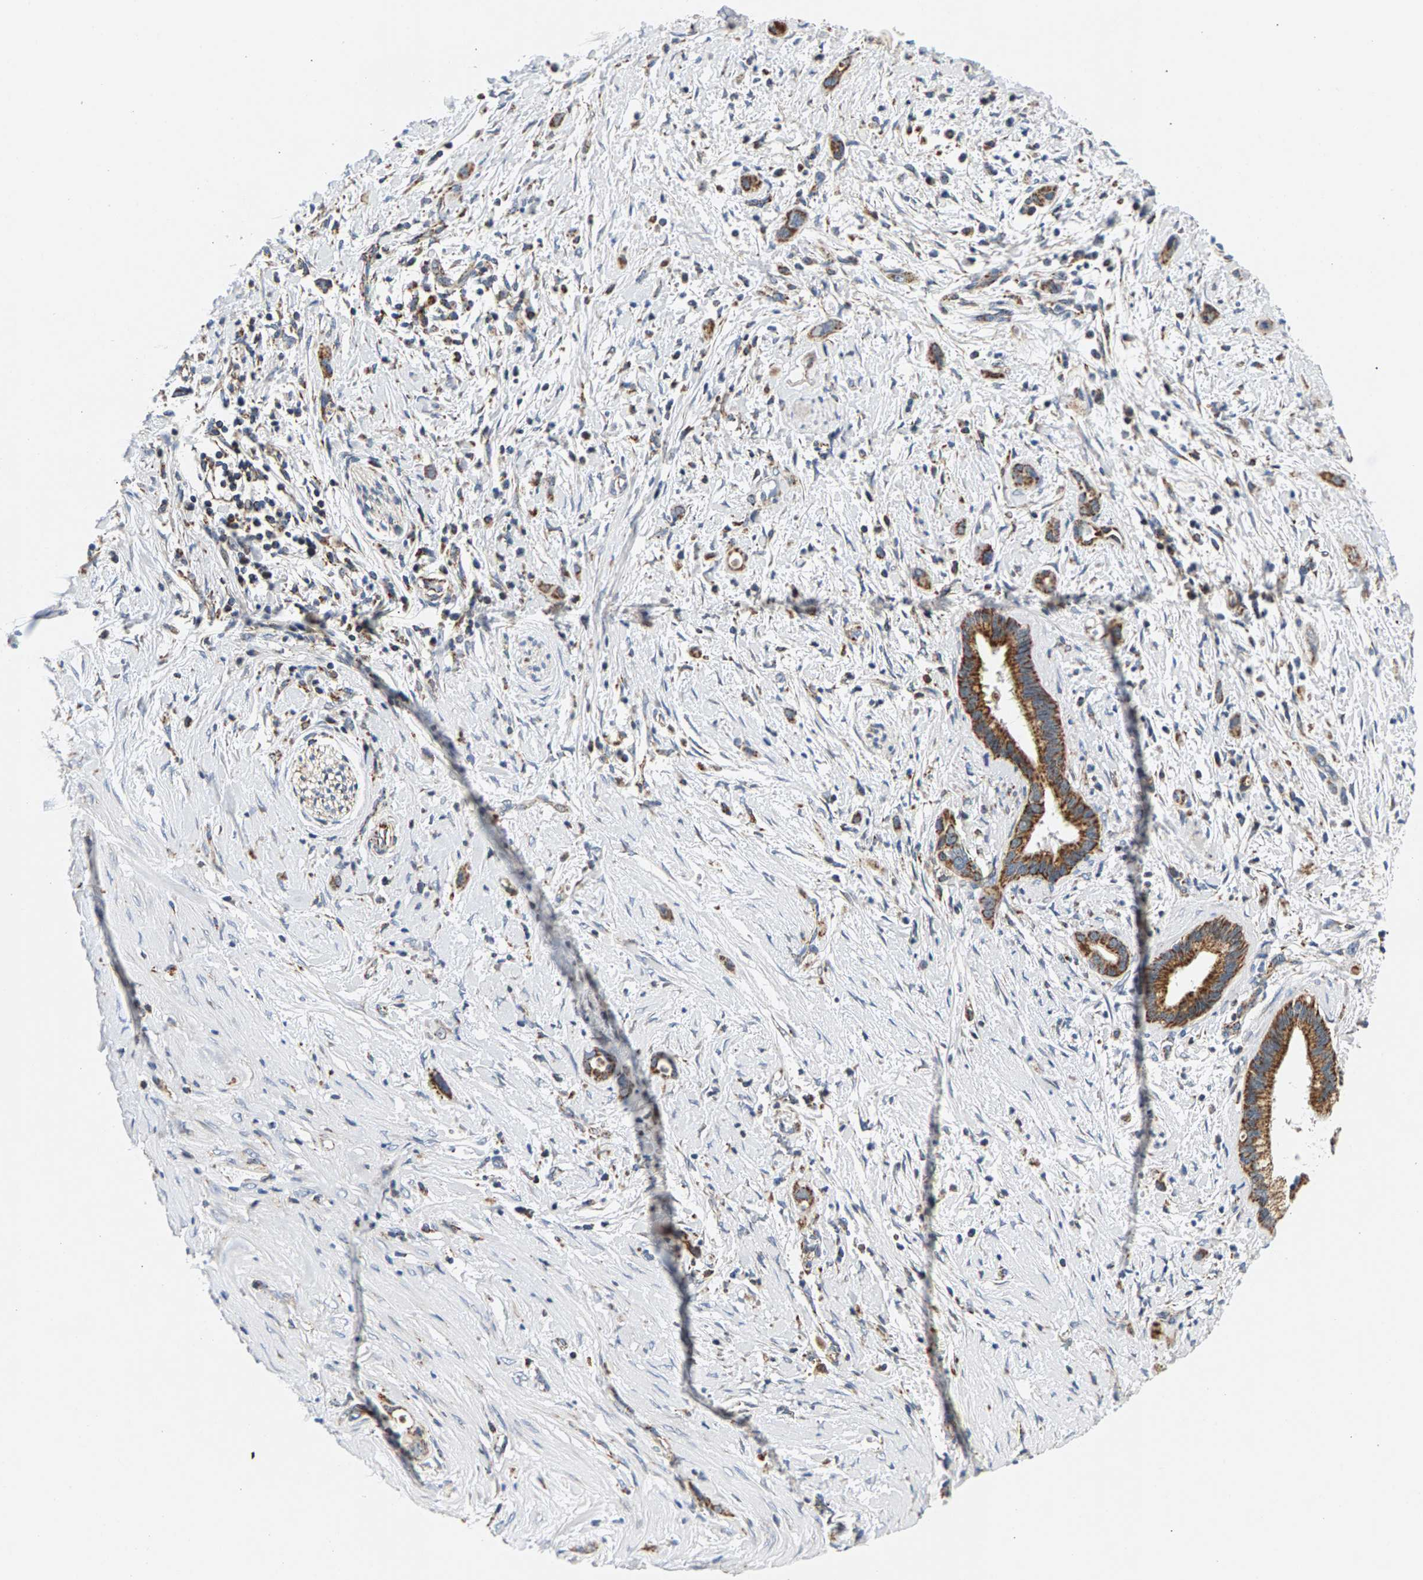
{"staining": {"intensity": "moderate", "quantity": ">75%", "location": "cytoplasmic/membranous"}, "tissue": "pancreatic cancer", "cell_type": "Tumor cells", "image_type": "cancer", "snomed": [{"axis": "morphology", "description": "Adenocarcinoma, NOS"}, {"axis": "topography", "description": "Pancreas"}], "caption": "A medium amount of moderate cytoplasmic/membranous staining is appreciated in about >75% of tumor cells in pancreatic cancer (adenocarcinoma) tissue.", "gene": "PDE1A", "patient": {"sex": "male", "age": 59}}